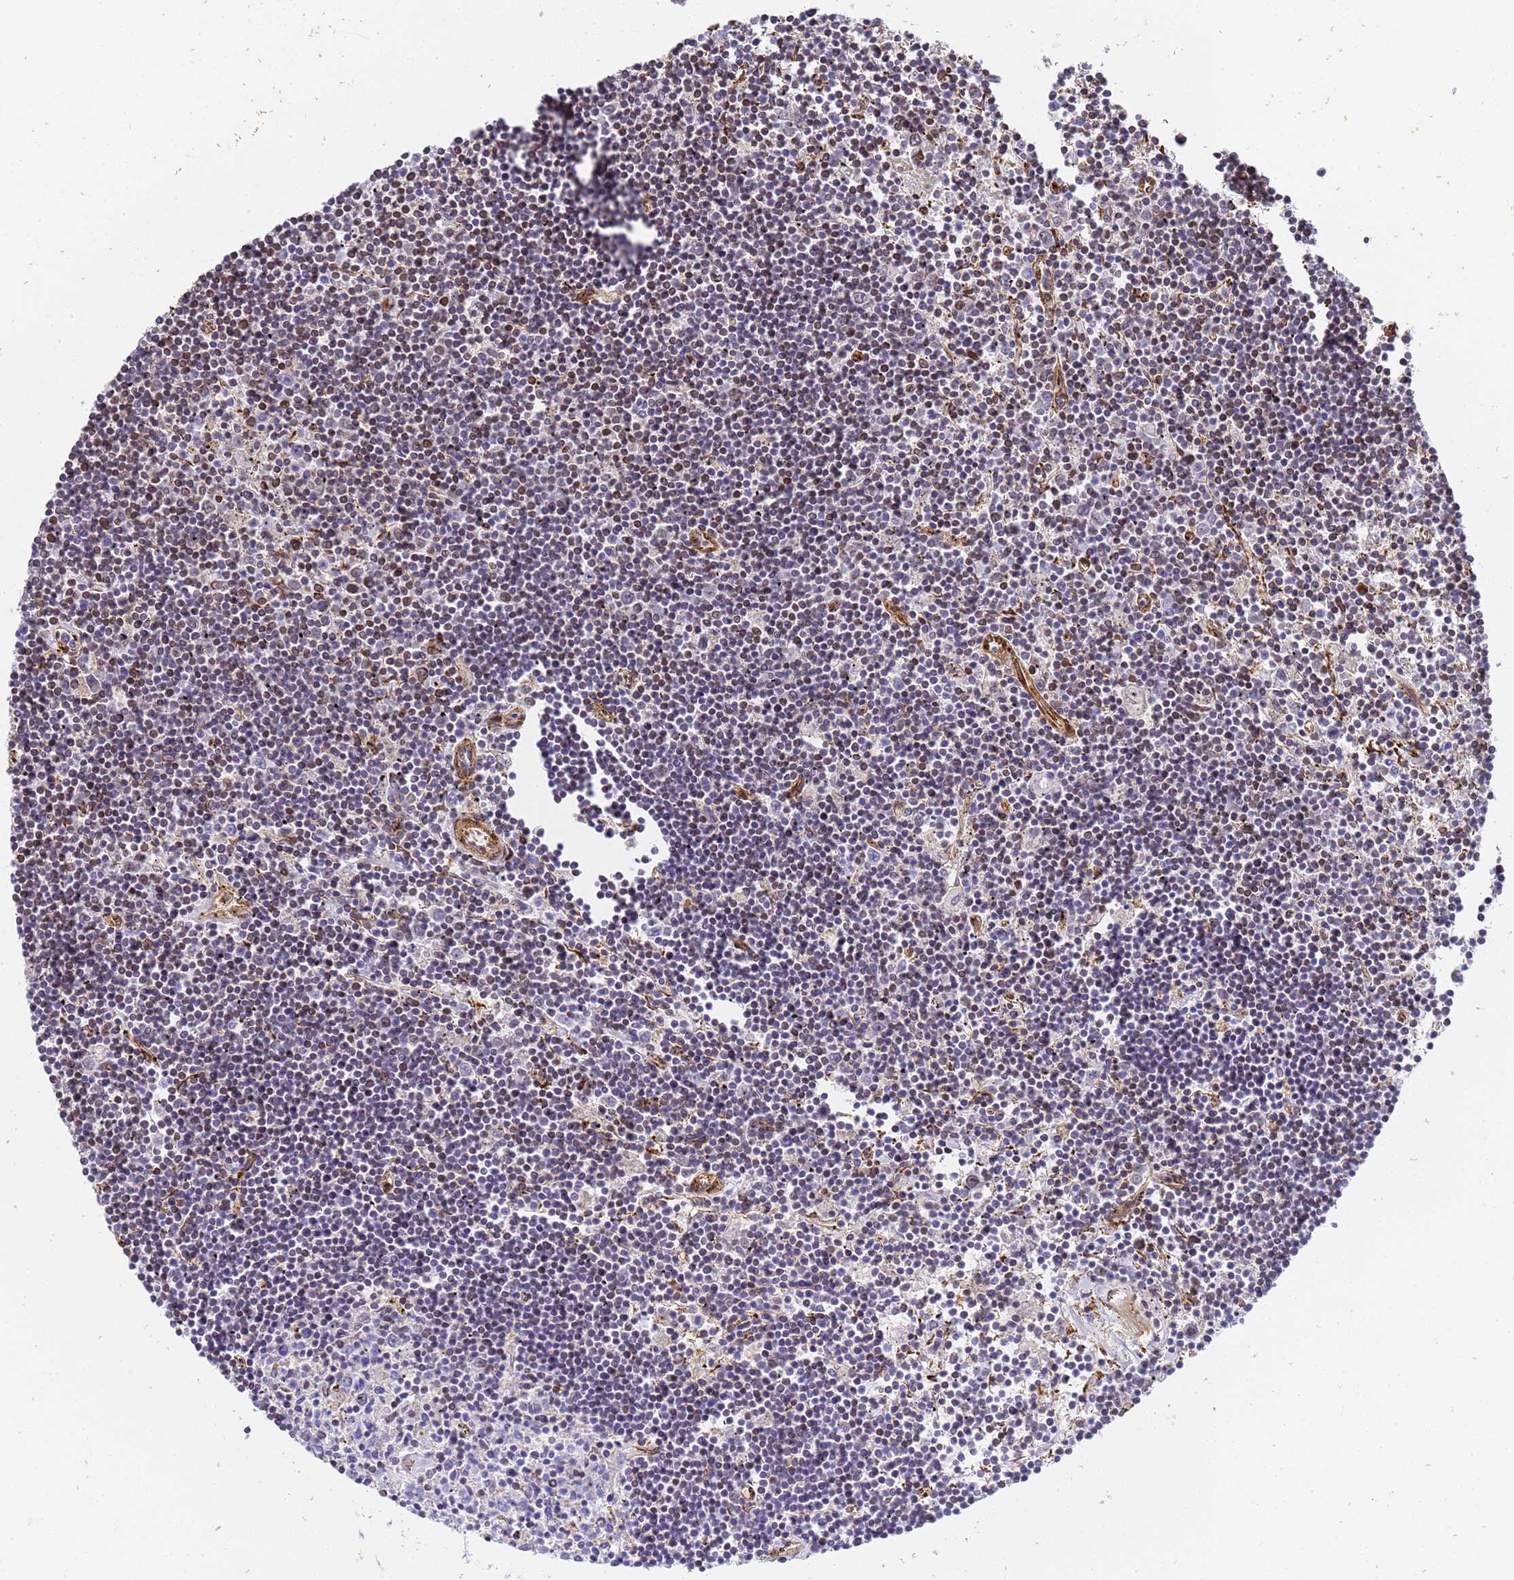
{"staining": {"intensity": "moderate", "quantity": "<25%", "location": "nuclear"}, "tissue": "lymphoma", "cell_type": "Tumor cells", "image_type": "cancer", "snomed": [{"axis": "morphology", "description": "Malignant lymphoma, non-Hodgkin's type, Low grade"}, {"axis": "topography", "description": "Spleen"}], "caption": "A micrograph of malignant lymphoma, non-Hodgkin's type (low-grade) stained for a protein shows moderate nuclear brown staining in tumor cells.", "gene": "IGFBP7", "patient": {"sex": "male", "age": 76}}